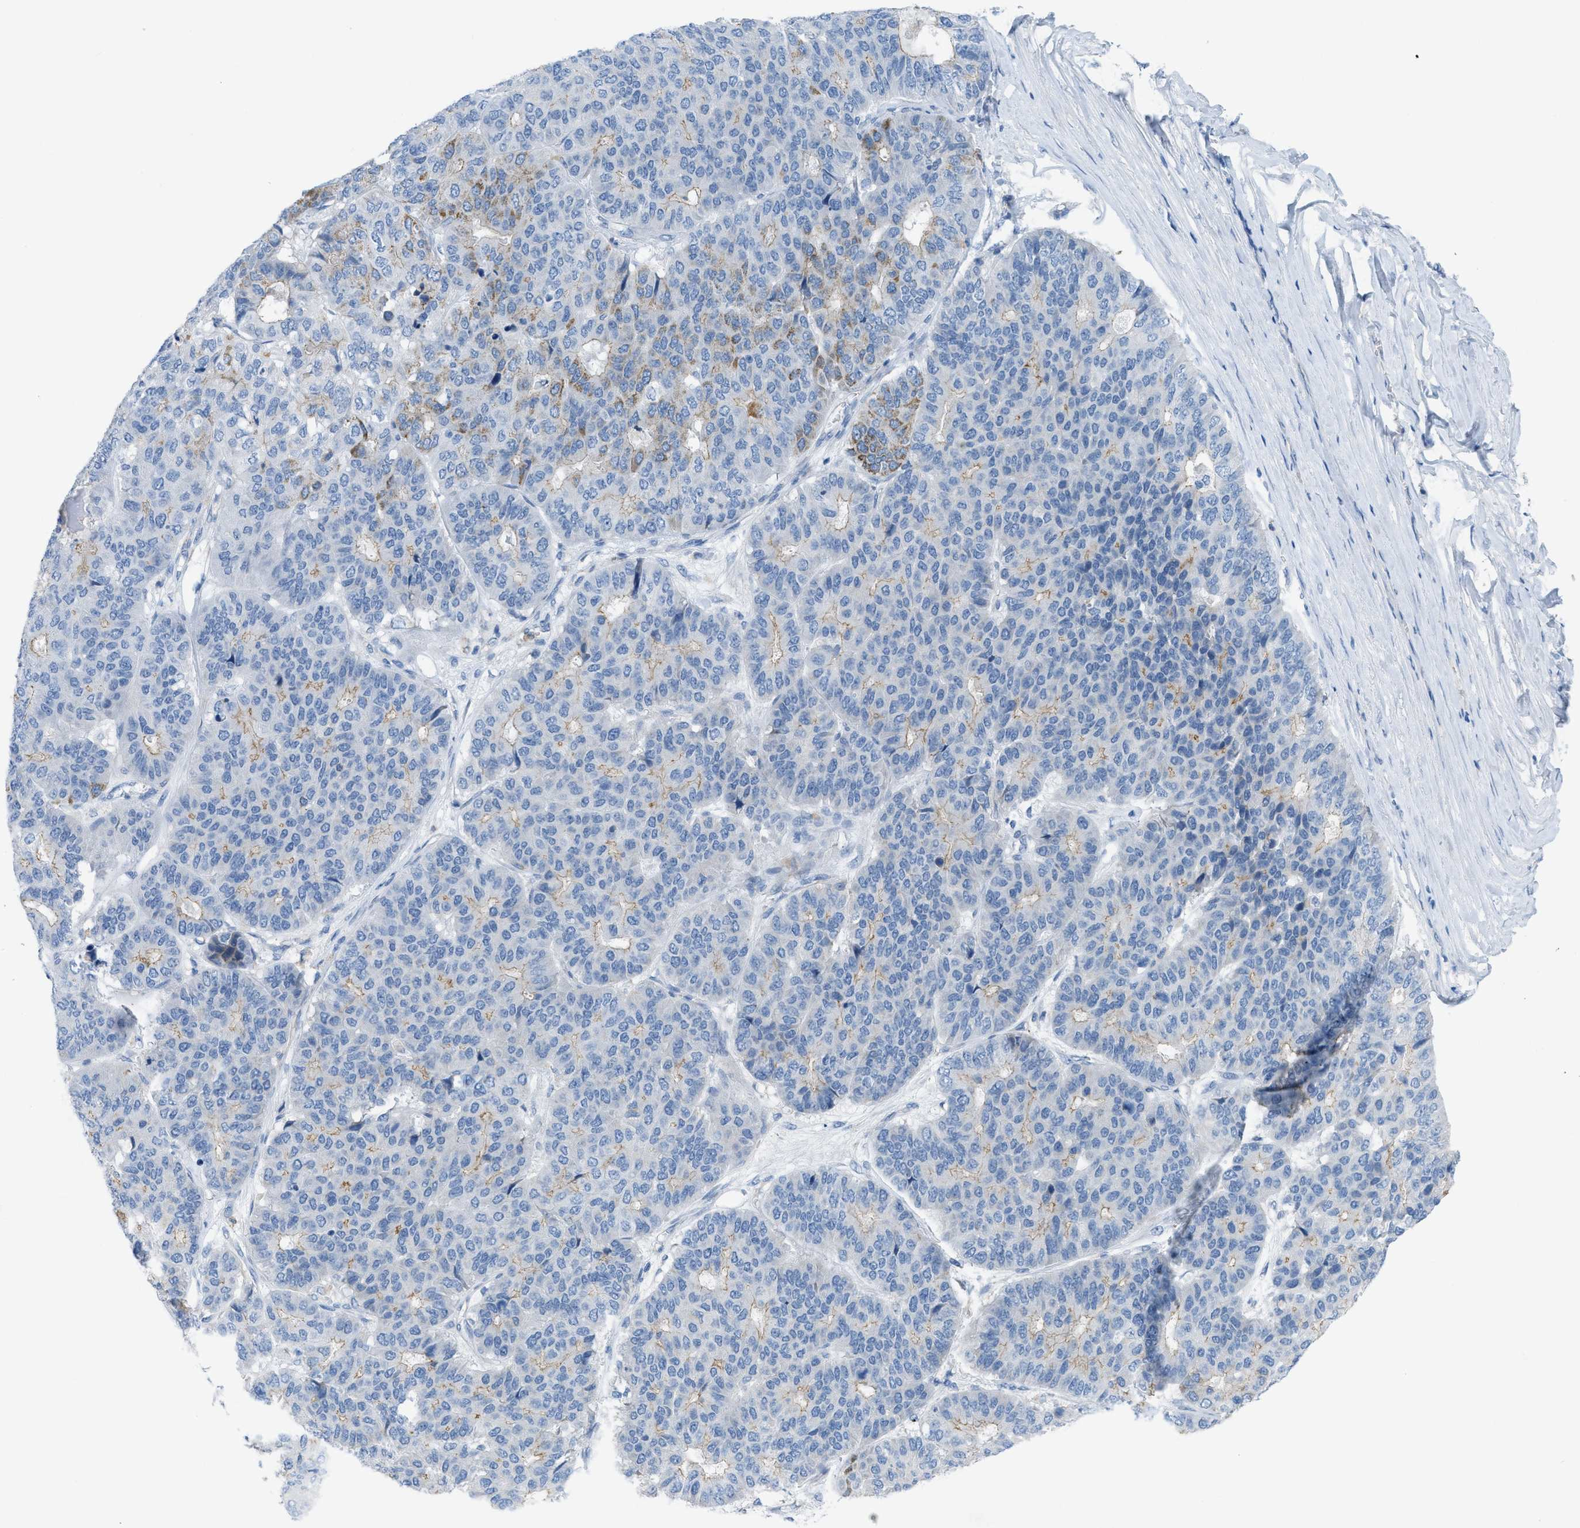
{"staining": {"intensity": "moderate", "quantity": "25%-75%", "location": "cytoplasmic/membranous"}, "tissue": "pancreatic cancer", "cell_type": "Tumor cells", "image_type": "cancer", "snomed": [{"axis": "morphology", "description": "Adenocarcinoma, NOS"}, {"axis": "topography", "description": "Pancreas"}], "caption": "Immunohistochemical staining of human pancreatic cancer (adenocarcinoma) displays moderate cytoplasmic/membranous protein positivity in about 25%-75% of tumor cells.", "gene": "CRB3", "patient": {"sex": "male", "age": 50}}